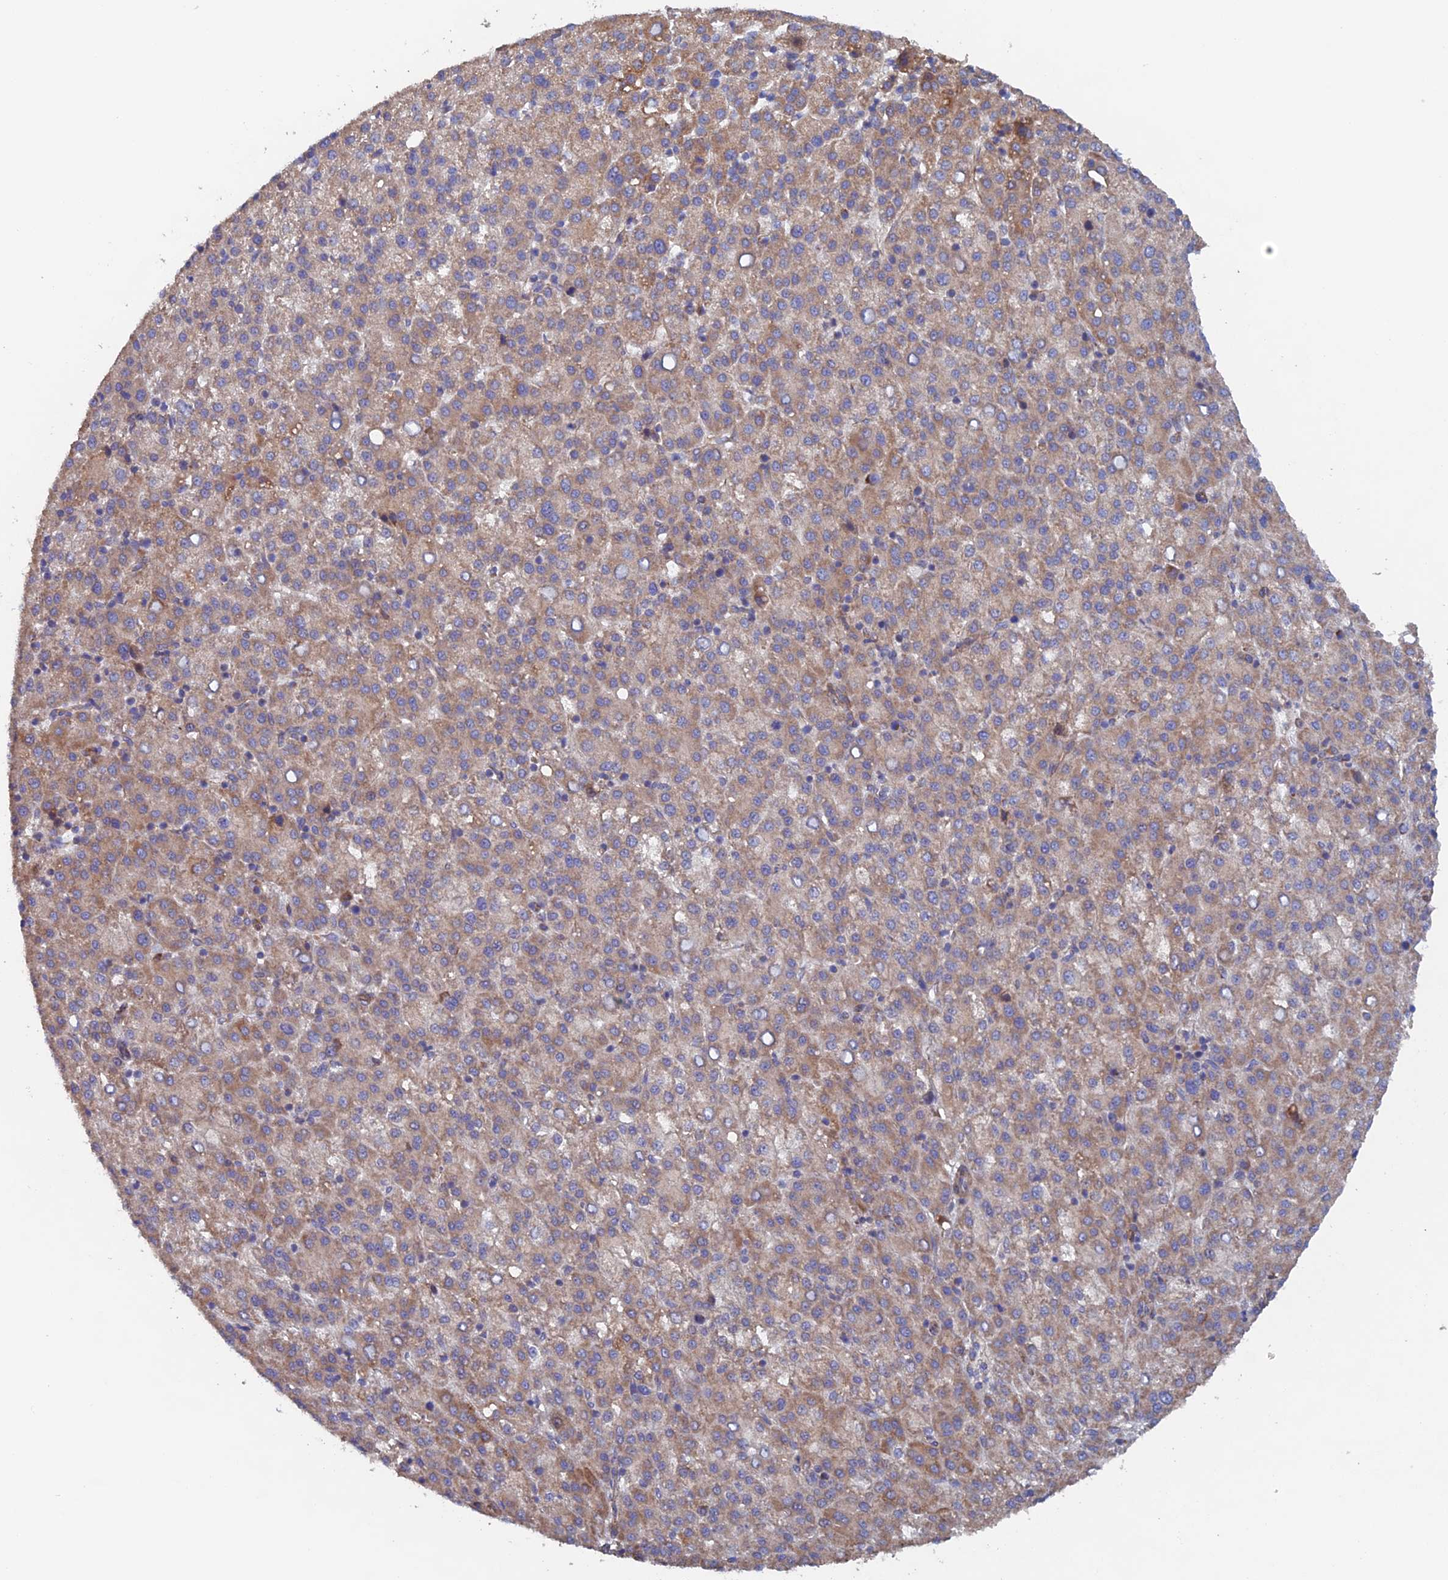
{"staining": {"intensity": "moderate", "quantity": "25%-75%", "location": "cytoplasmic/membranous"}, "tissue": "liver cancer", "cell_type": "Tumor cells", "image_type": "cancer", "snomed": [{"axis": "morphology", "description": "Carcinoma, Hepatocellular, NOS"}, {"axis": "topography", "description": "Liver"}], "caption": "Liver cancer stained for a protein (brown) demonstrates moderate cytoplasmic/membranous positive expression in approximately 25%-75% of tumor cells.", "gene": "MRPL1", "patient": {"sex": "female", "age": 58}}